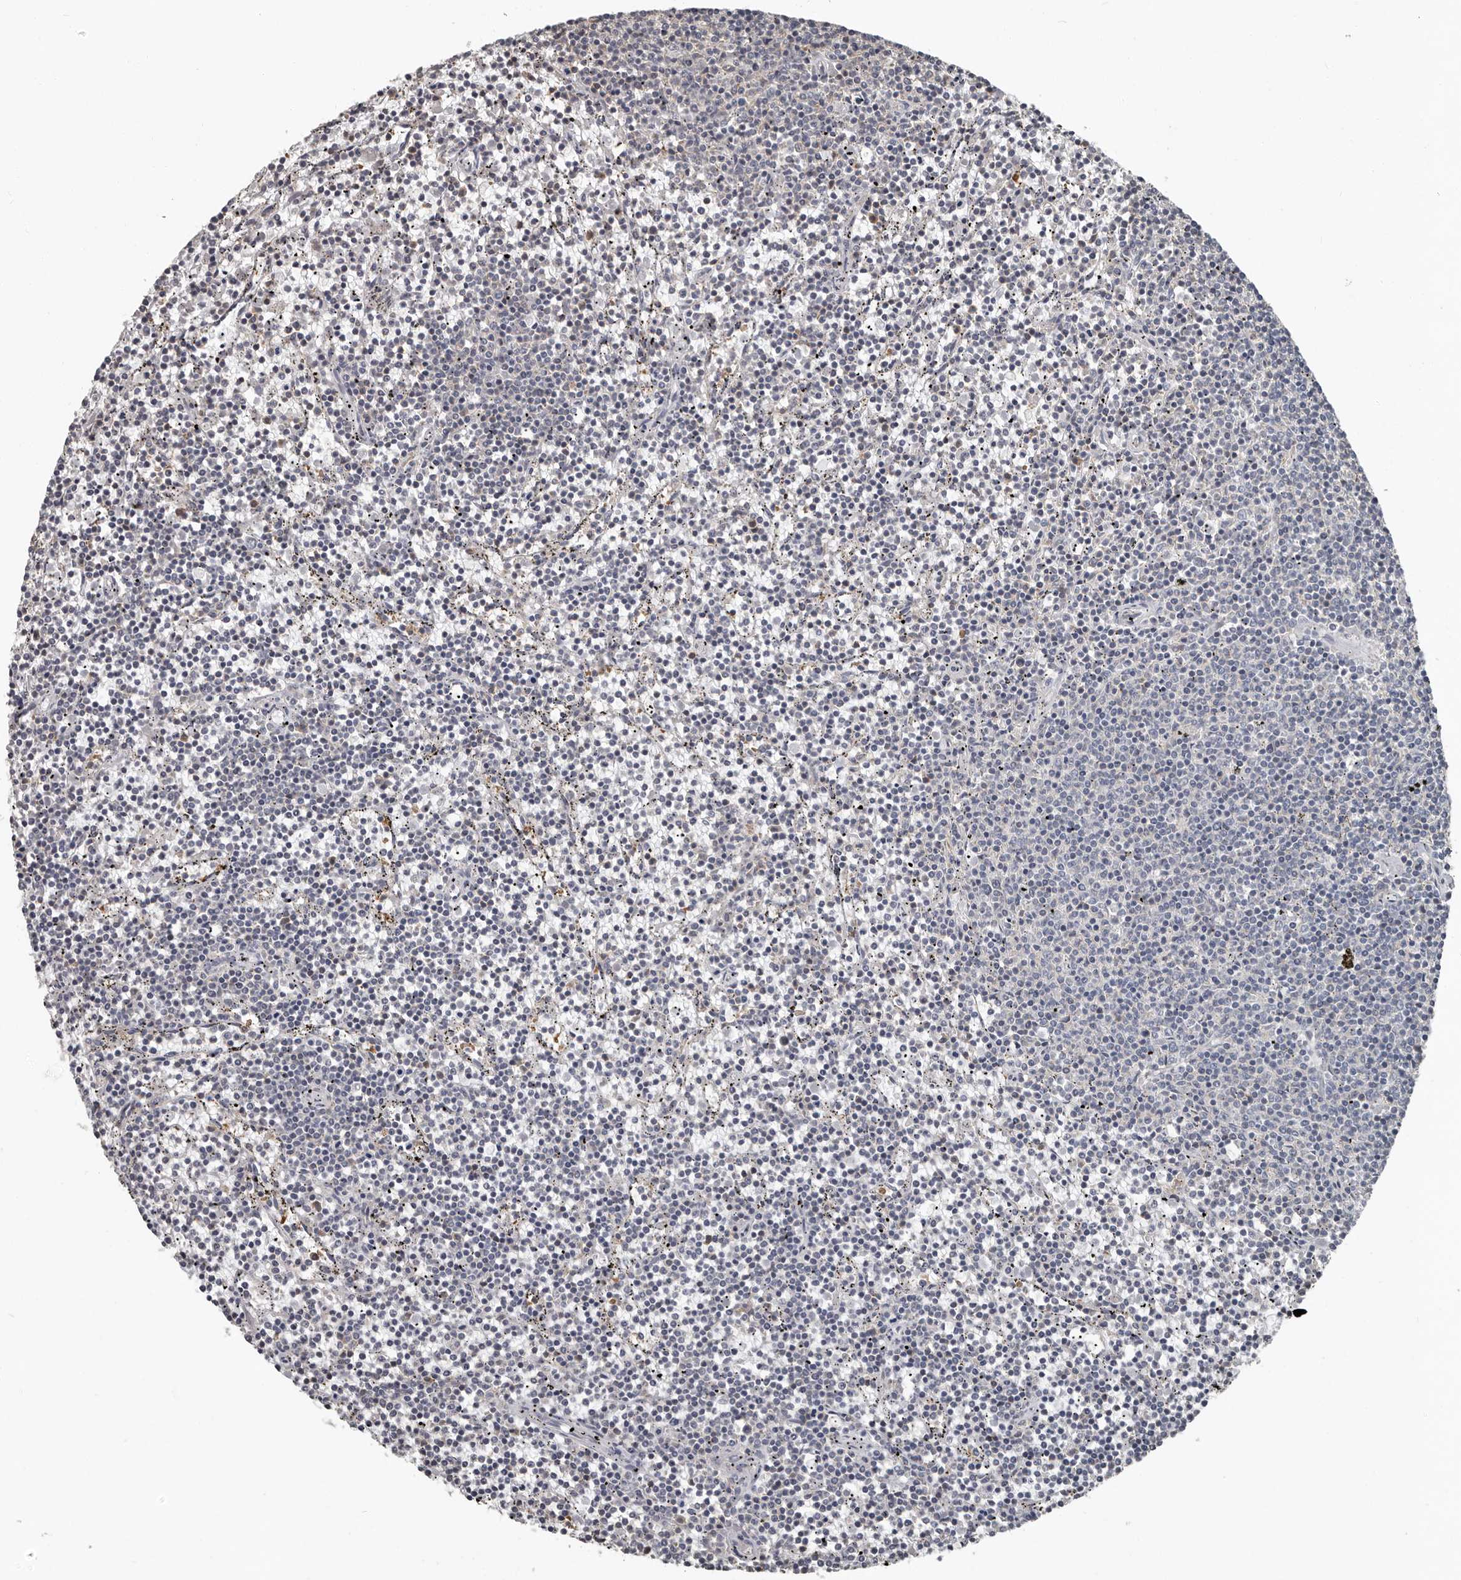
{"staining": {"intensity": "negative", "quantity": "none", "location": "none"}, "tissue": "lymphoma", "cell_type": "Tumor cells", "image_type": "cancer", "snomed": [{"axis": "morphology", "description": "Malignant lymphoma, non-Hodgkin's type, Low grade"}, {"axis": "topography", "description": "Spleen"}], "caption": "Image shows no protein expression in tumor cells of lymphoma tissue. The staining was performed using DAB to visualize the protein expression in brown, while the nuclei were stained in blue with hematoxylin (Magnification: 20x).", "gene": "CA6", "patient": {"sex": "female", "age": 50}}